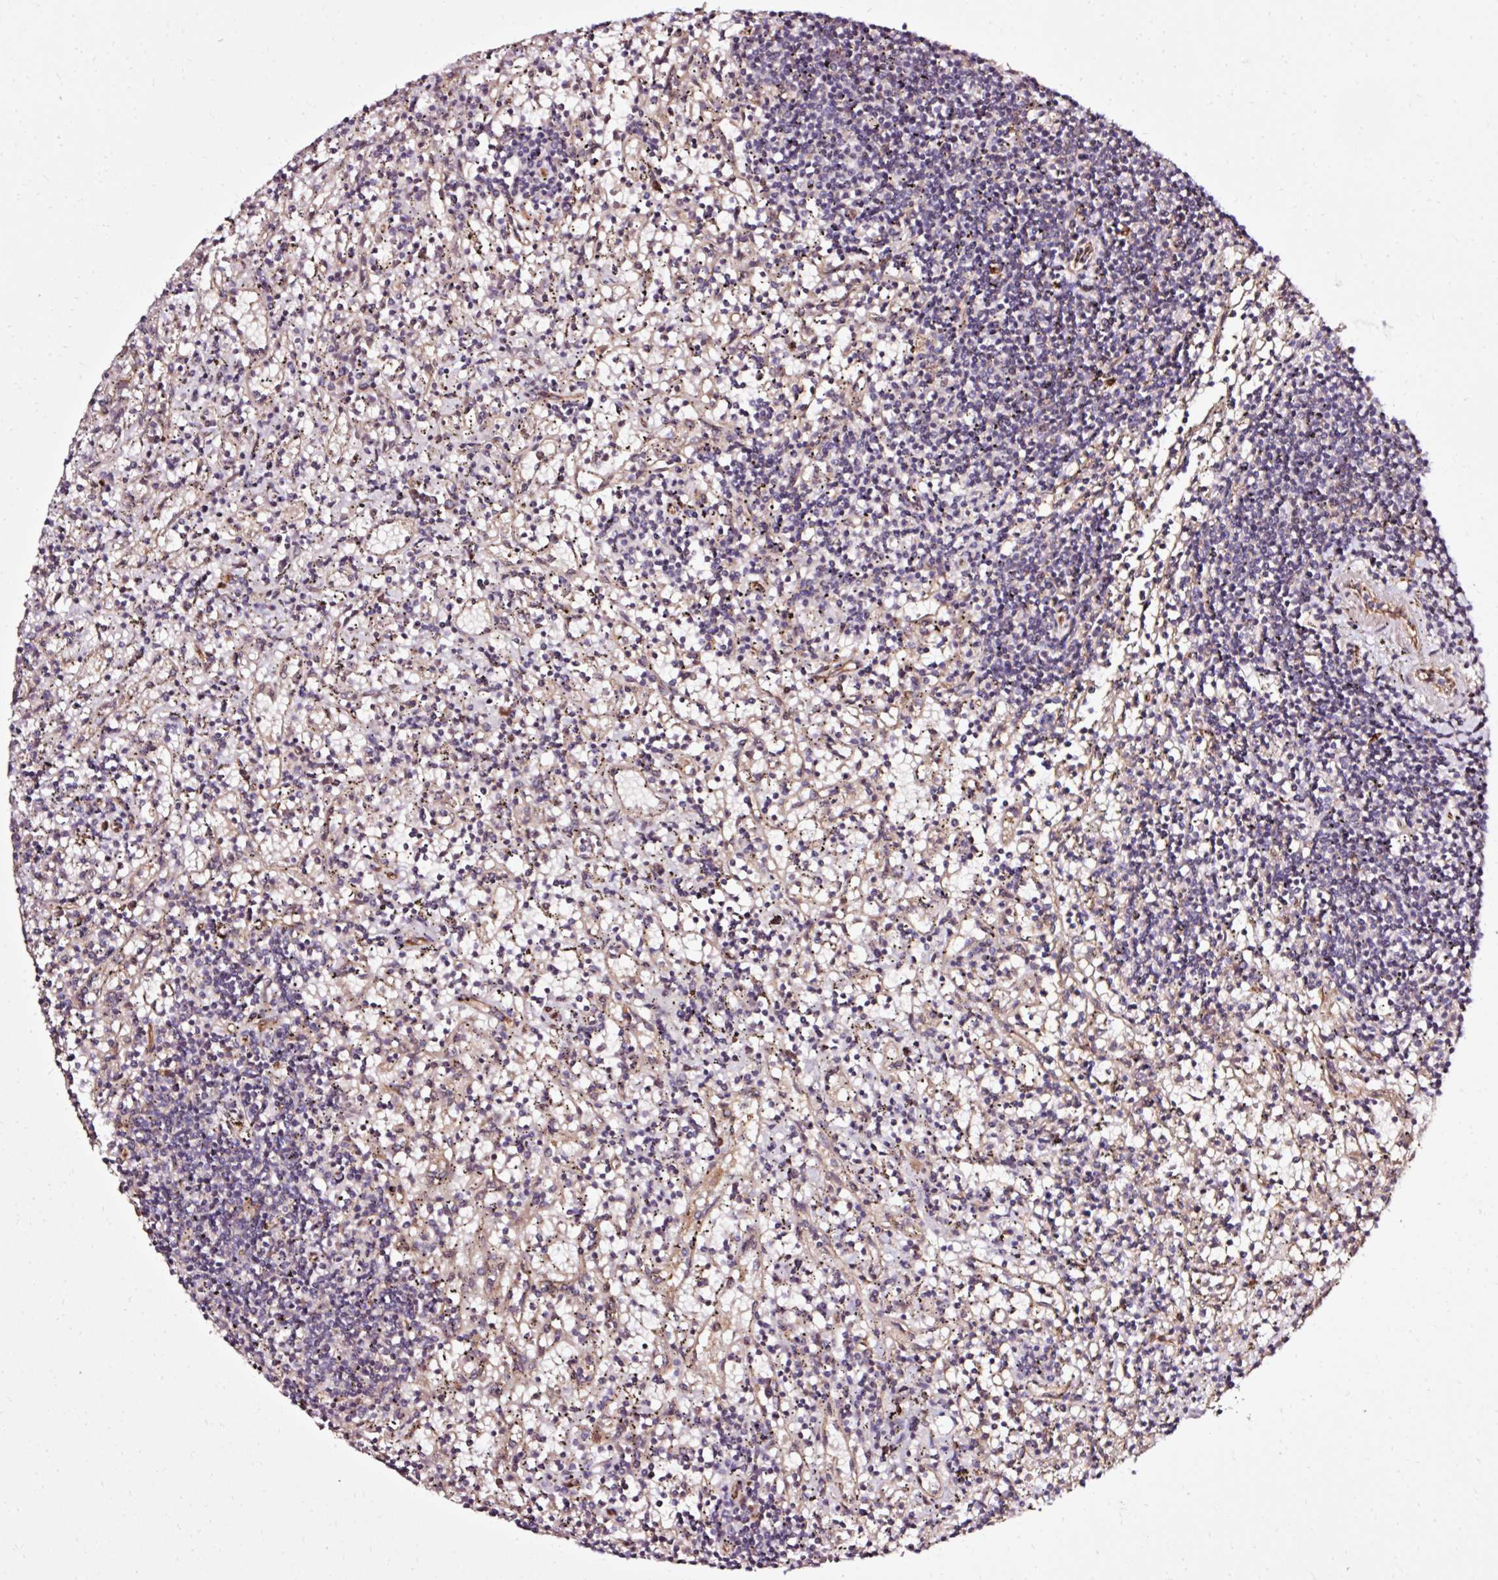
{"staining": {"intensity": "negative", "quantity": "none", "location": "none"}, "tissue": "lymphoma", "cell_type": "Tumor cells", "image_type": "cancer", "snomed": [{"axis": "morphology", "description": "Malignant lymphoma, non-Hodgkin's type, Low grade"}, {"axis": "topography", "description": "Spleen"}], "caption": "Protein analysis of malignant lymphoma, non-Hodgkin's type (low-grade) shows no significant staining in tumor cells. Nuclei are stained in blue.", "gene": "NAPA", "patient": {"sex": "male", "age": 76}}